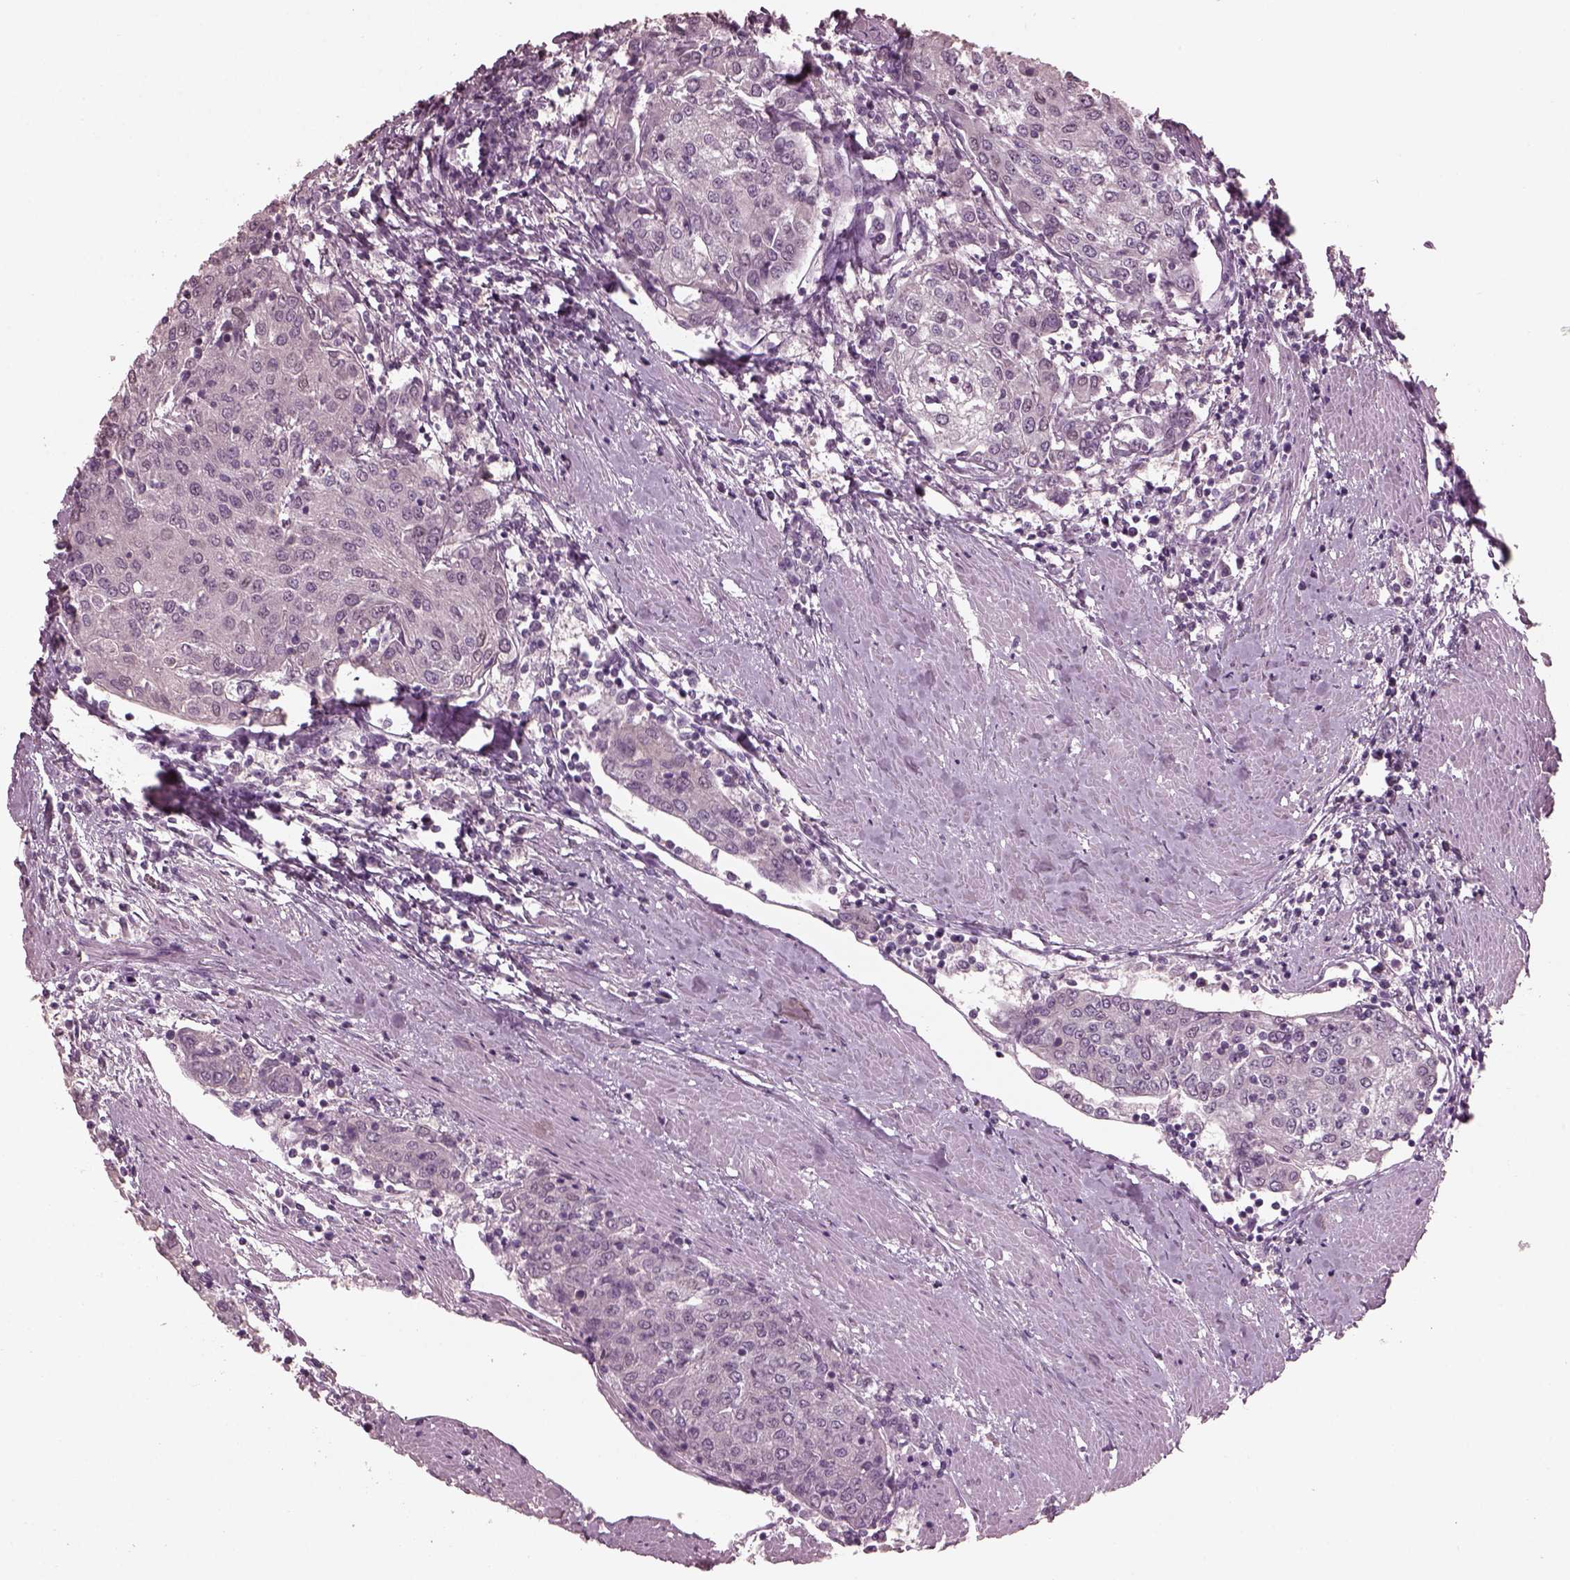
{"staining": {"intensity": "negative", "quantity": "none", "location": "none"}, "tissue": "urothelial cancer", "cell_type": "Tumor cells", "image_type": "cancer", "snomed": [{"axis": "morphology", "description": "Urothelial carcinoma, High grade"}, {"axis": "topography", "description": "Urinary bladder"}], "caption": "IHC of human urothelial cancer reveals no positivity in tumor cells.", "gene": "TSKS", "patient": {"sex": "female", "age": 85}}